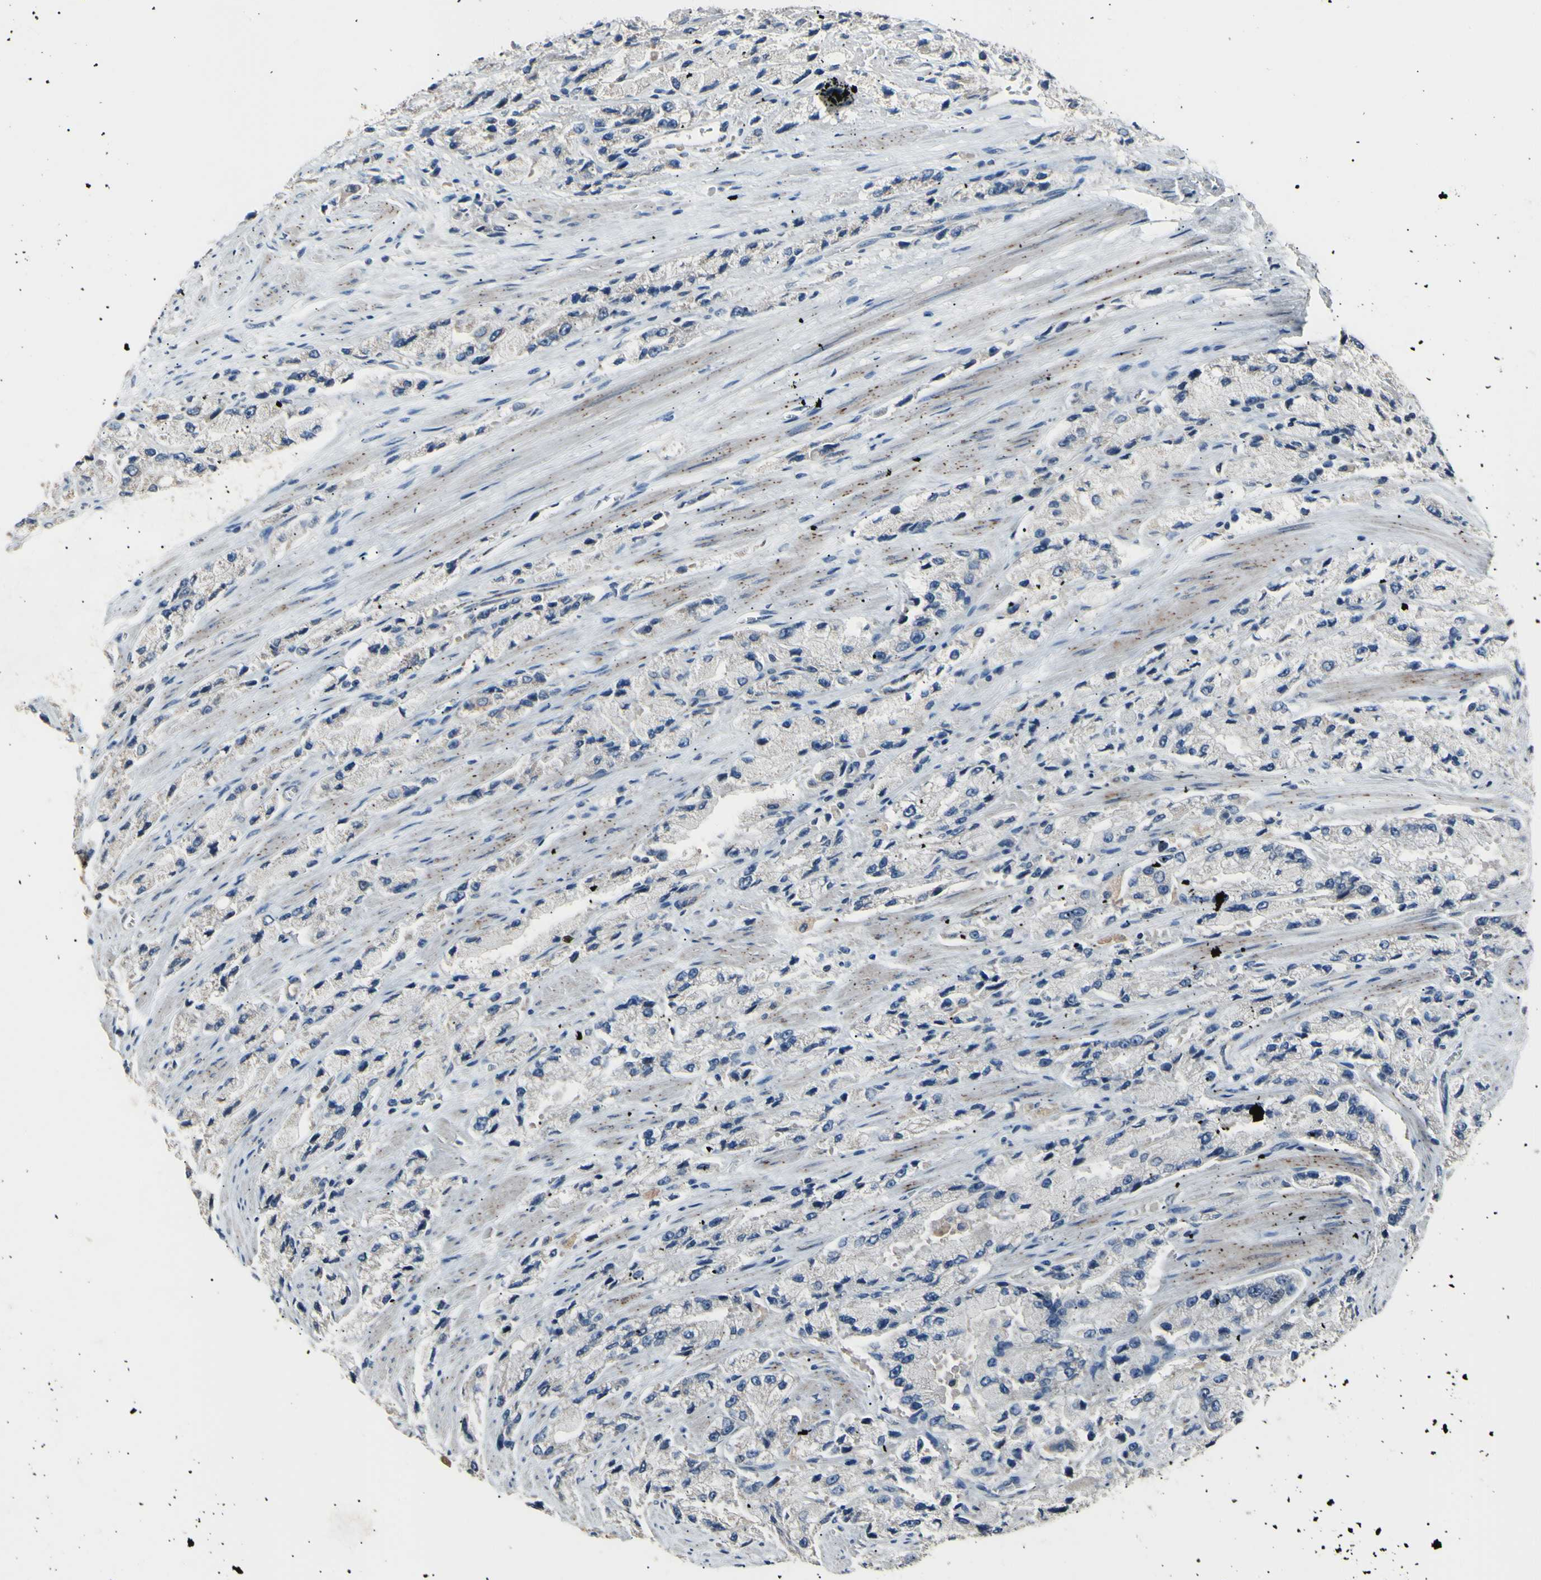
{"staining": {"intensity": "negative", "quantity": "none", "location": "none"}, "tissue": "prostate cancer", "cell_type": "Tumor cells", "image_type": "cancer", "snomed": [{"axis": "morphology", "description": "Adenocarcinoma, High grade"}, {"axis": "topography", "description": "Prostate"}], "caption": "The immunohistochemistry photomicrograph has no significant staining in tumor cells of prostate adenocarcinoma (high-grade) tissue. The staining was performed using DAB to visualize the protein expression in brown, while the nuclei were stained in blue with hematoxylin (Magnification: 20x).", "gene": "LDLR", "patient": {"sex": "male", "age": 58}}